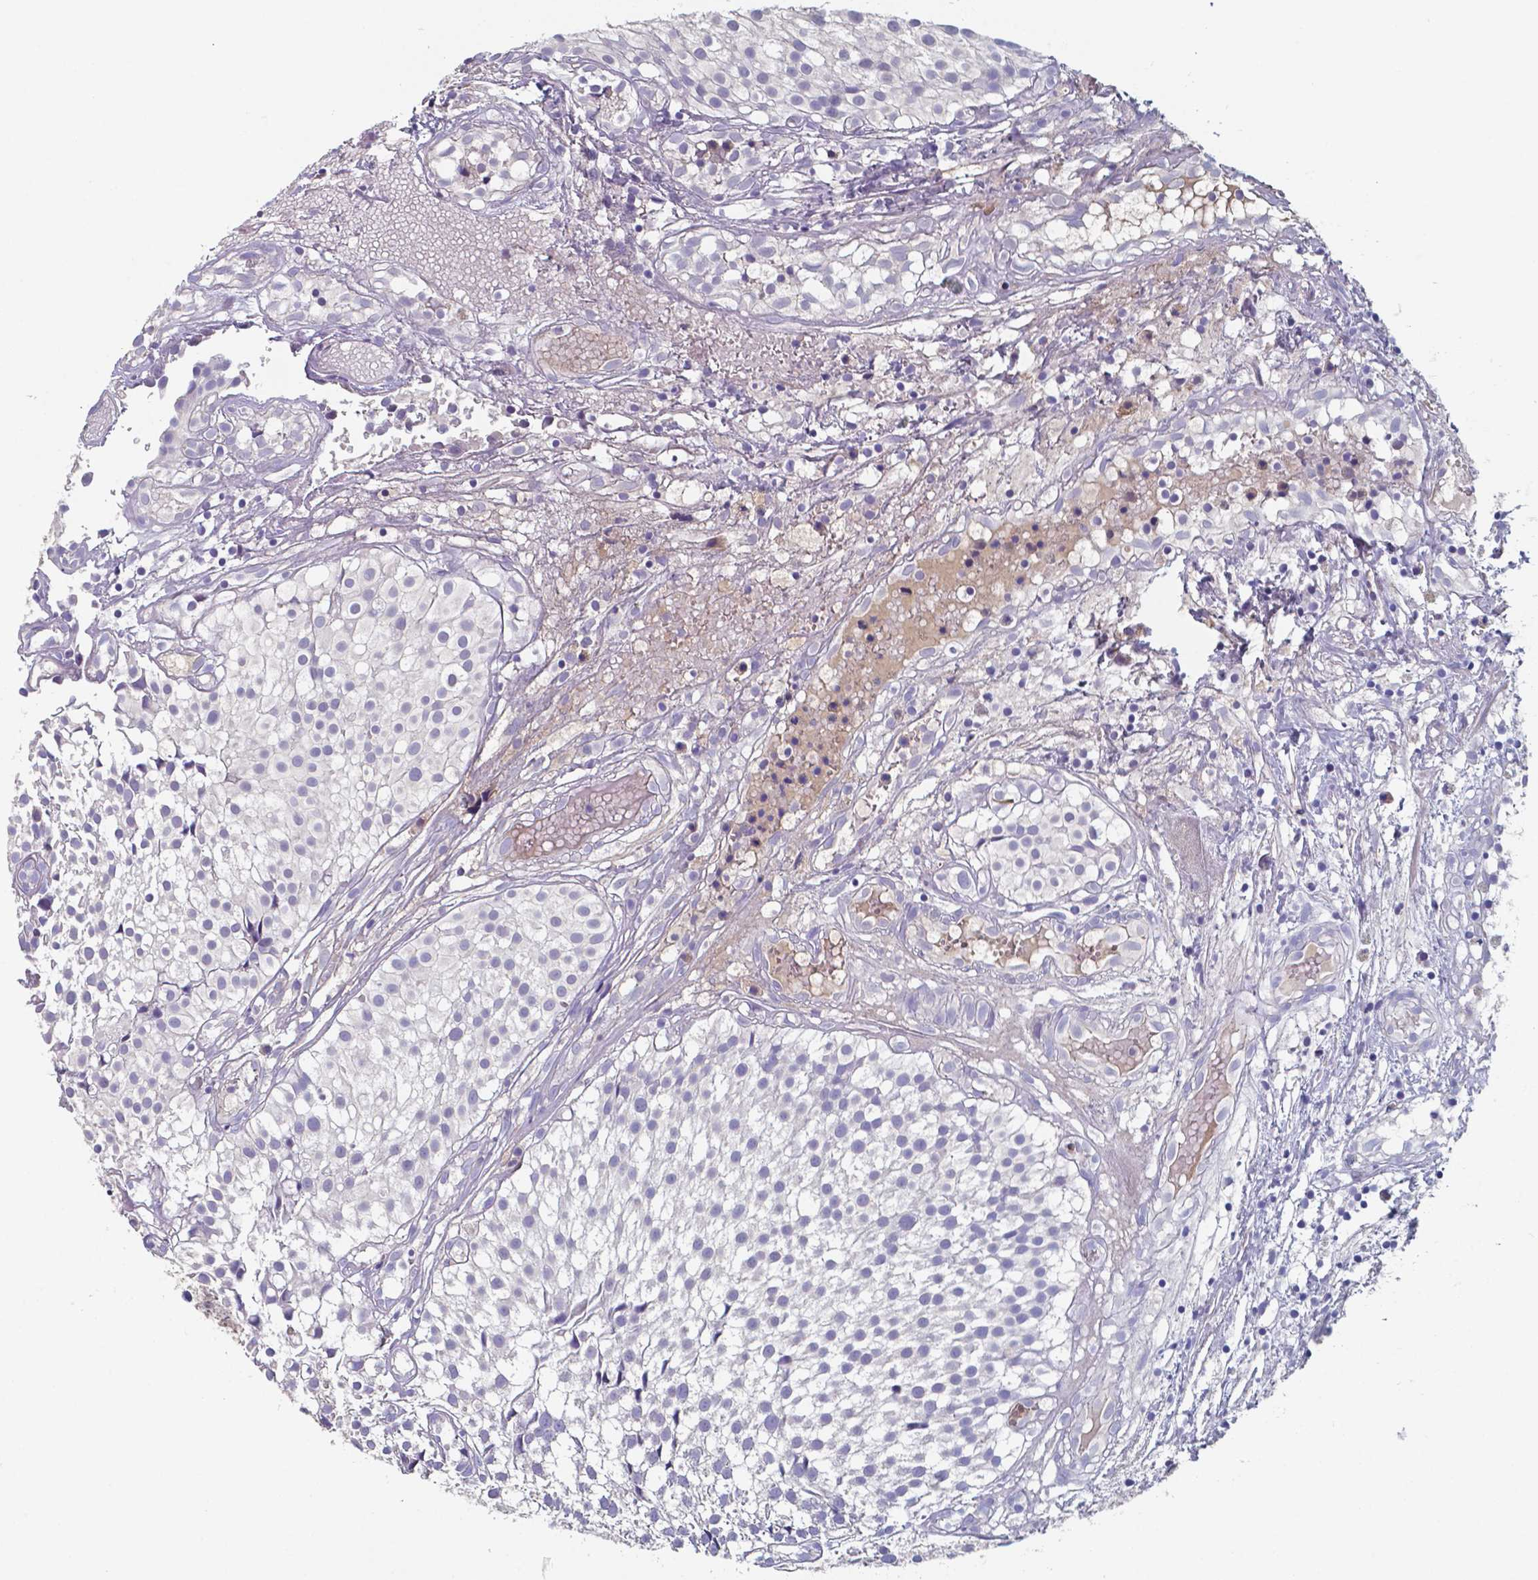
{"staining": {"intensity": "negative", "quantity": "none", "location": "none"}, "tissue": "urothelial cancer", "cell_type": "Tumor cells", "image_type": "cancer", "snomed": [{"axis": "morphology", "description": "Urothelial carcinoma, Low grade"}, {"axis": "topography", "description": "Urinary bladder"}], "caption": "Urothelial cancer stained for a protein using immunohistochemistry shows no staining tumor cells.", "gene": "BTBD17", "patient": {"sex": "male", "age": 79}}